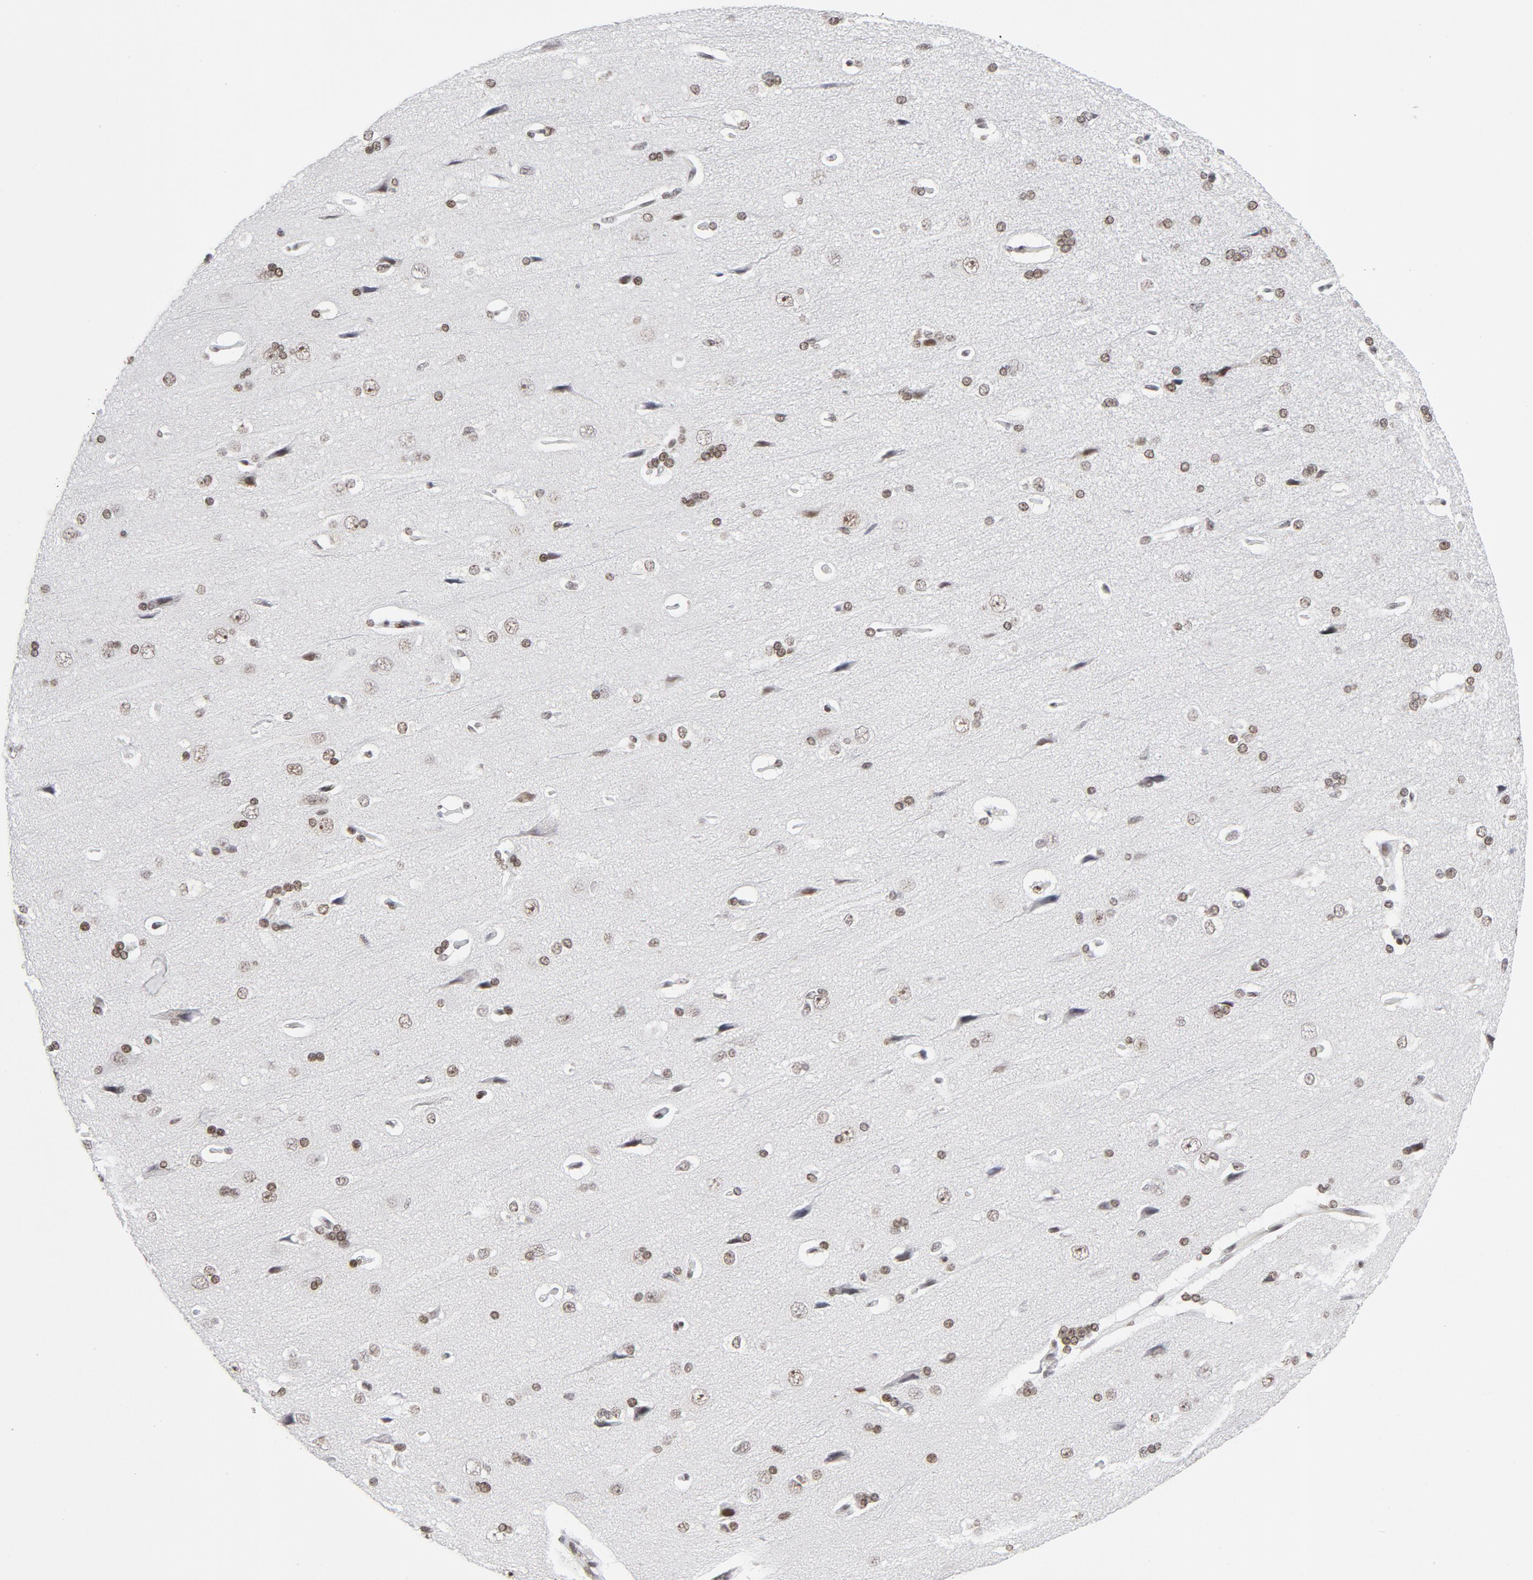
{"staining": {"intensity": "weak", "quantity": ">75%", "location": "nuclear"}, "tissue": "cerebral cortex", "cell_type": "Endothelial cells", "image_type": "normal", "snomed": [{"axis": "morphology", "description": "Normal tissue, NOS"}, {"axis": "topography", "description": "Cerebral cortex"}], "caption": "This is a histology image of immunohistochemistry (IHC) staining of unremarkable cerebral cortex, which shows weak expression in the nuclear of endothelial cells.", "gene": "RFC4", "patient": {"sex": "male", "age": 62}}